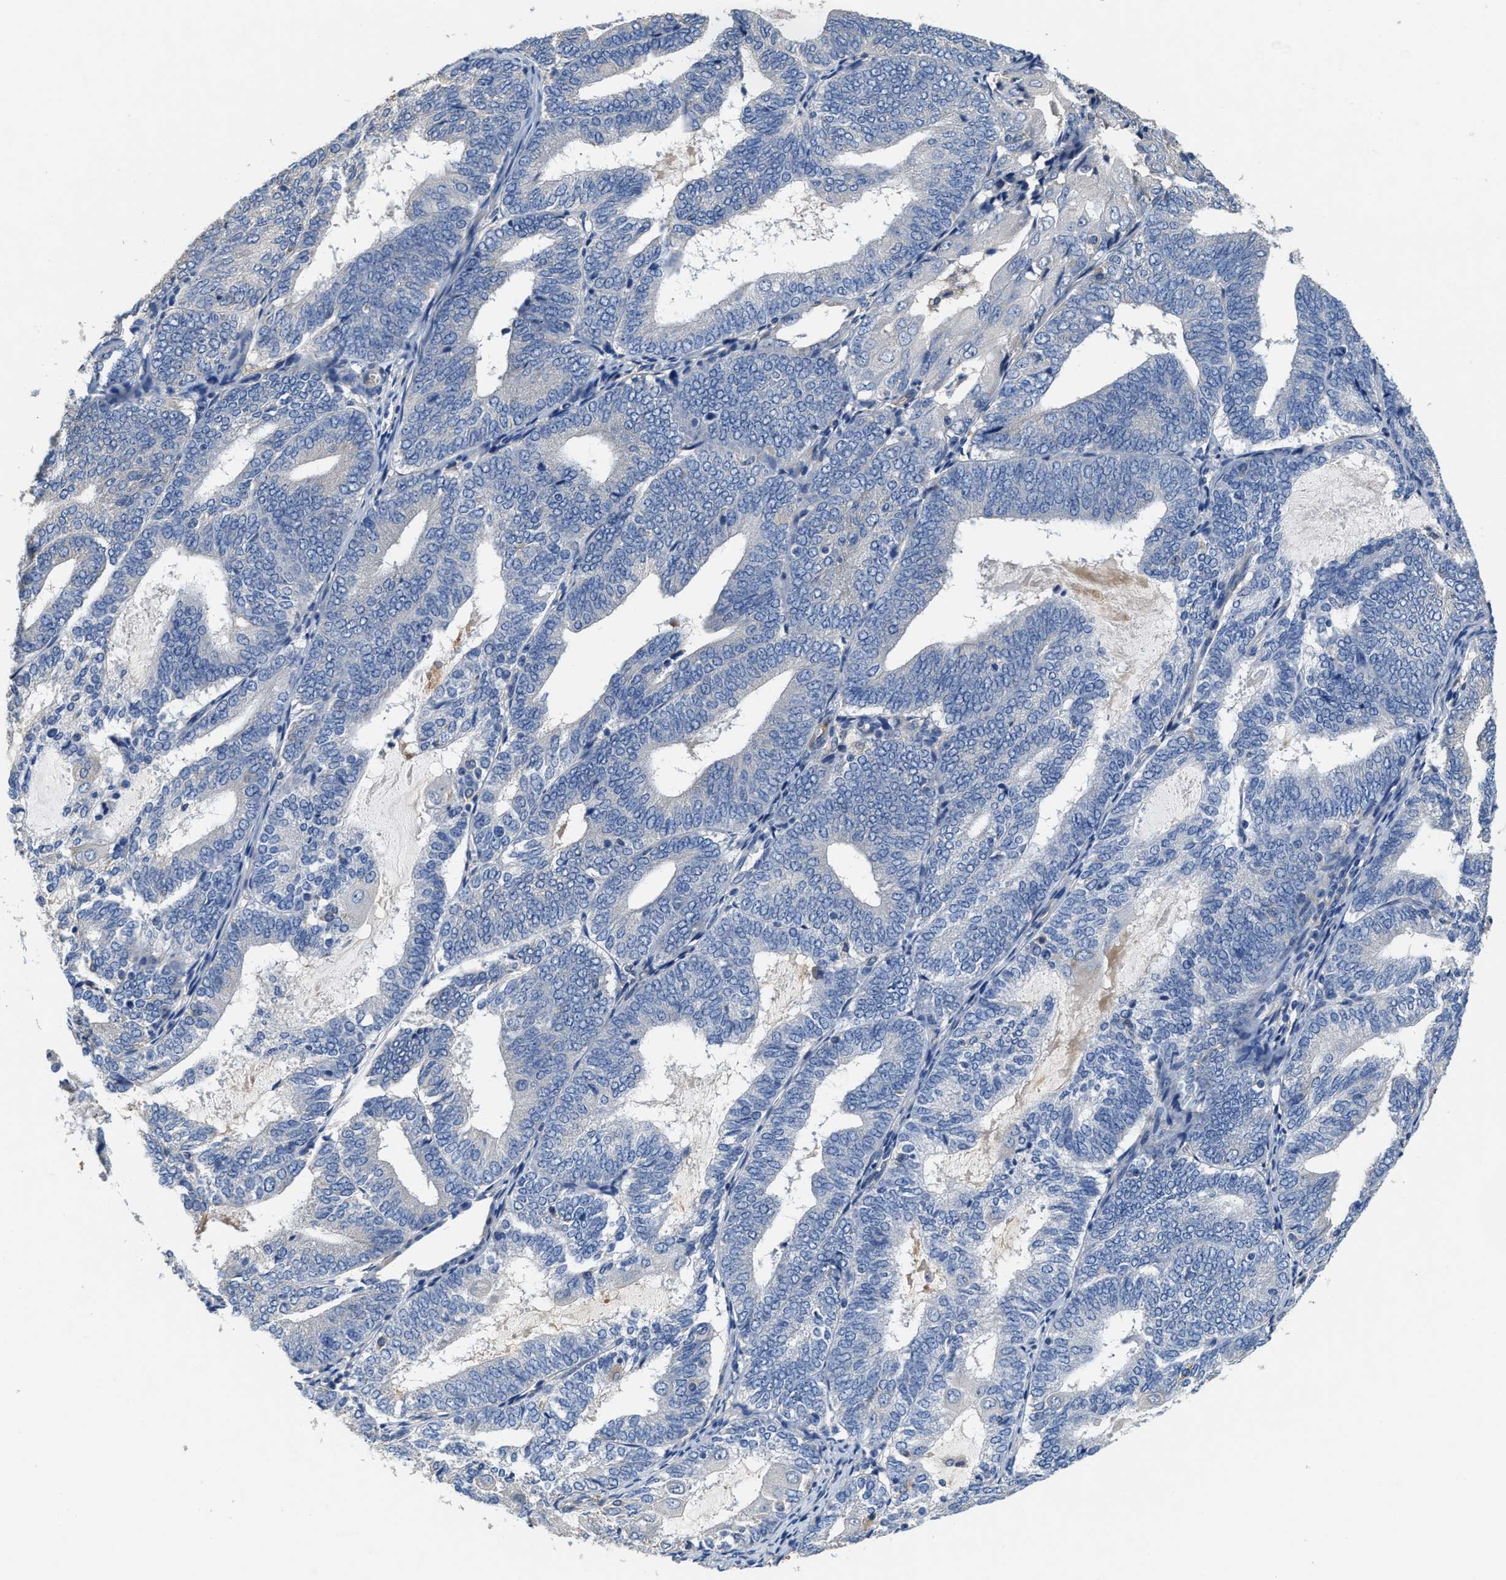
{"staining": {"intensity": "negative", "quantity": "none", "location": "none"}, "tissue": "endometrial cancer", "cell_type": "Tumor cells", "image_type": "cancer", "snomed": [{"axis": "morphology", "description": "Adenocarcinoma, NOS"}, {"axis": "topography", "description": "Endometrium"}], "caption": "Micrograph shows no significant protein positivity in tumor cells of endometrial cancer. (IHC, brightfield microscopy, high magnification).", "gene": "PEG10", "patient": {"sex": "female", "age": 81}}